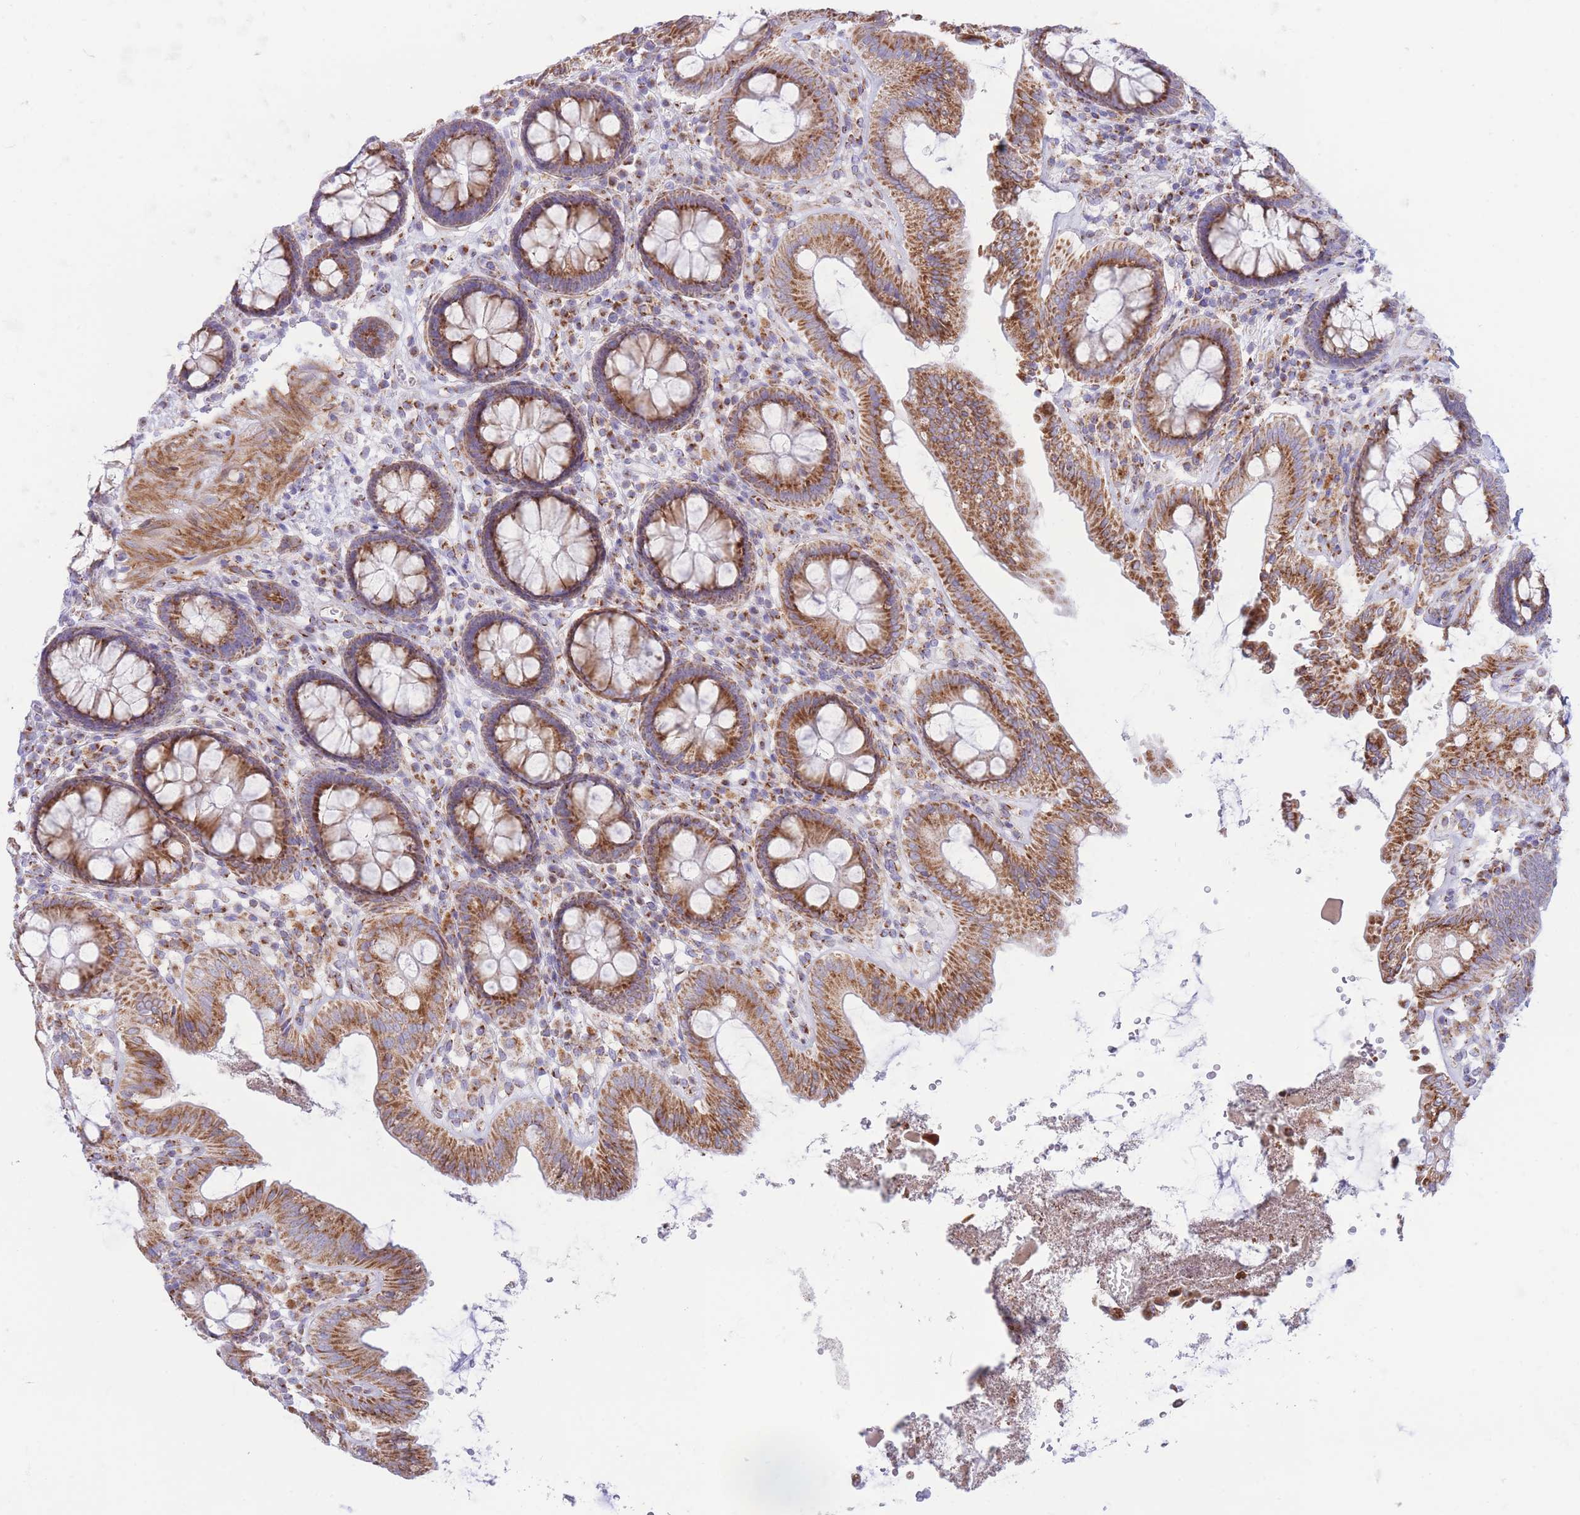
{"staining": {"intensity": "moderate", "quantity": ">75%", "location": "cytoplasmic/membranous"}, "tissue": "colon", "cell_type": "Endothelial cells", "image_type": "normal", "snomed": [{"axis": "morphology", "description": "Normal tissue, NOS"}, {"axis": "topography", "description": "Colon"}], "caption": "Immunohistochemical staining of benign colon displays medium levels of moderate cytoplasmic/membranous positivity in approximately >75% of endothelial cells.", "gene": "MPND", "patient": {"sex": "male", "age": 84}}